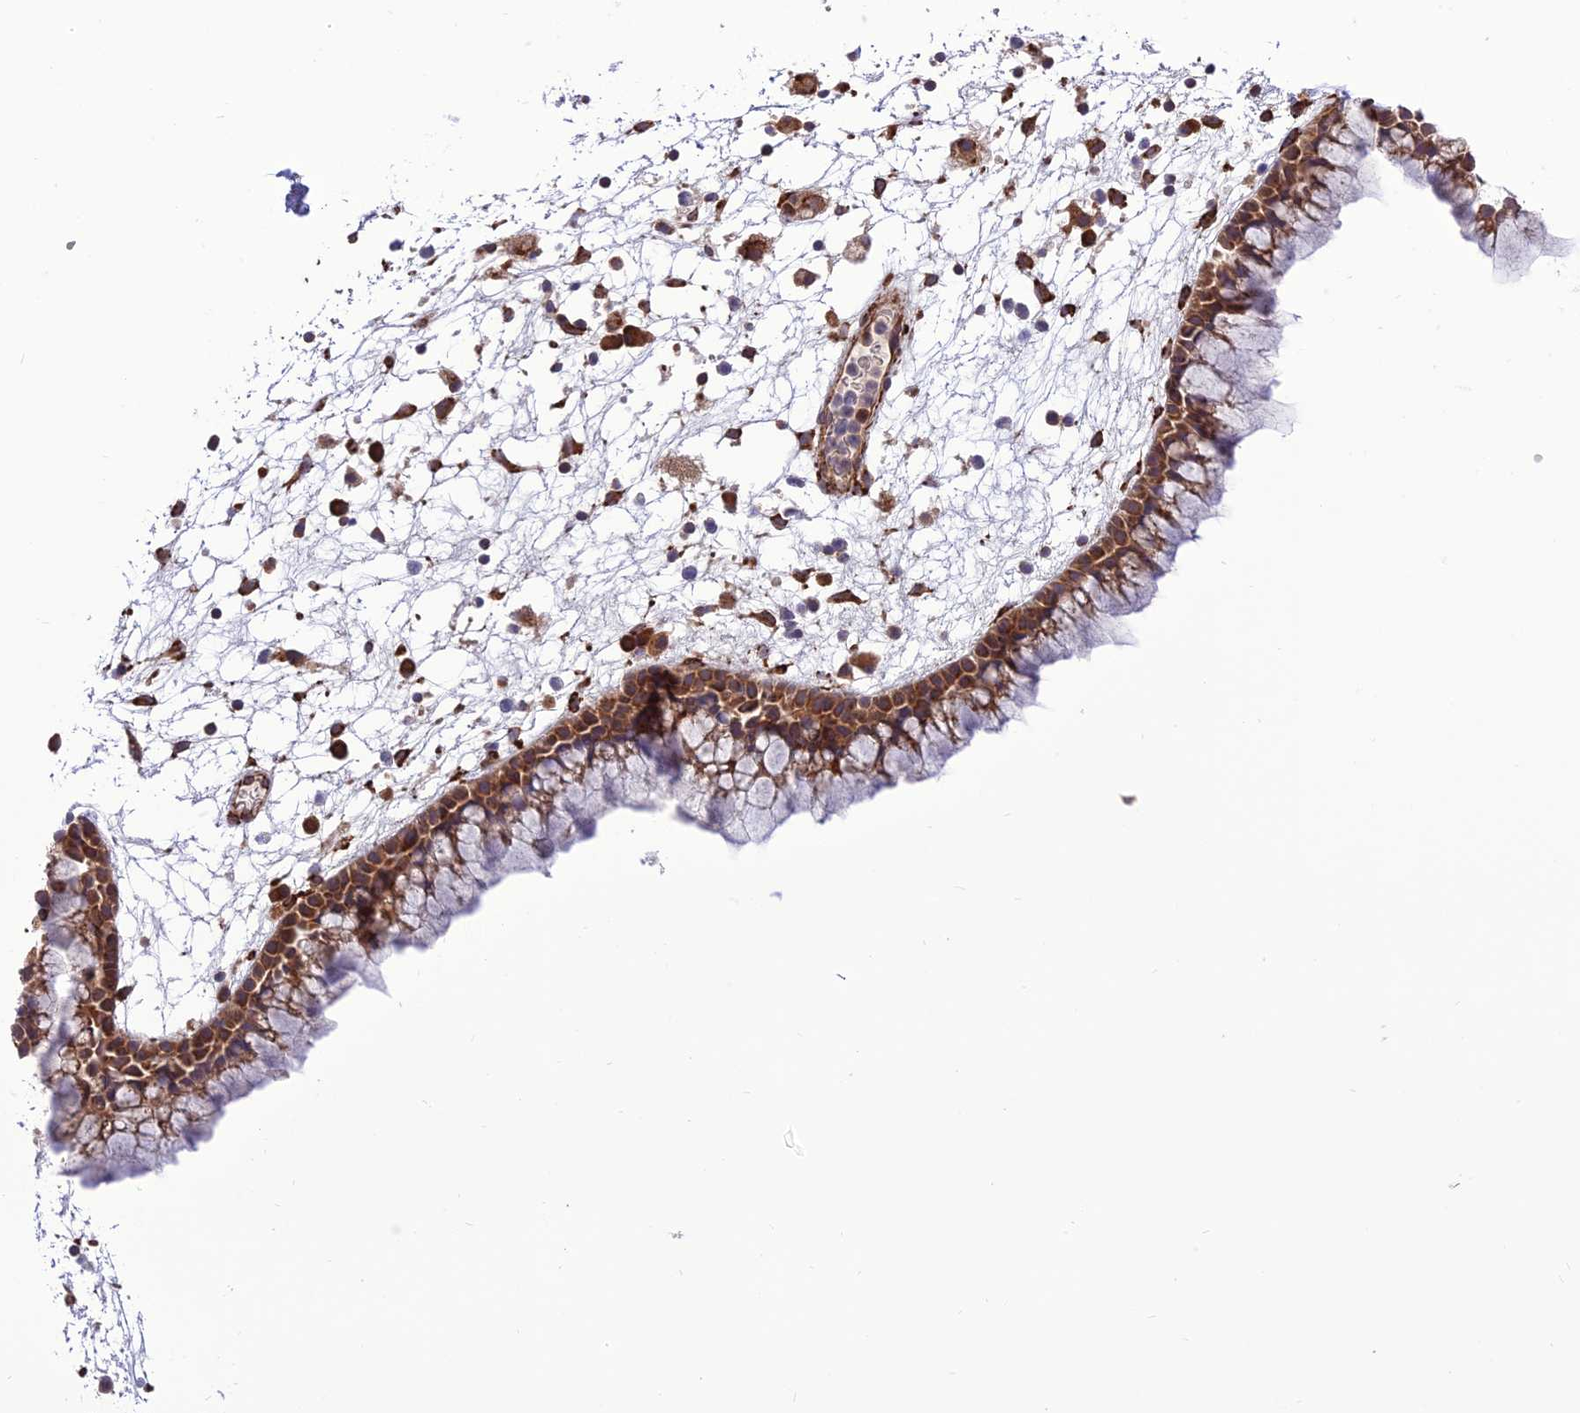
{"staining": {"intensity": "strong", "quantity": ">75%", "location": "cytoplasmic/membranous"}, "tissue": "nasopharynx", "cell_type": "Respiratory epithelial cells", "image_type": "normal", "snomed": [{"axis": "morphology", "description": "Normal tissue, NOS"}, {"axis": "morphology", "description": "Inflammation, NOS"}, {"axis": "morphology", "description": "Malignant melanoma, Metastatic site"}, {"axis": "topography", "description": "Nasopharynx"}], "caption": "About >75% of respiratory epithelial cells in unremarkable nasopharynx exhibit strong cytoplasmic/membranous protein staining as visualized by brown immunohistochemical staining.", "gene": "DHCR7", "patient": {"sex": "male", "age": 70}}